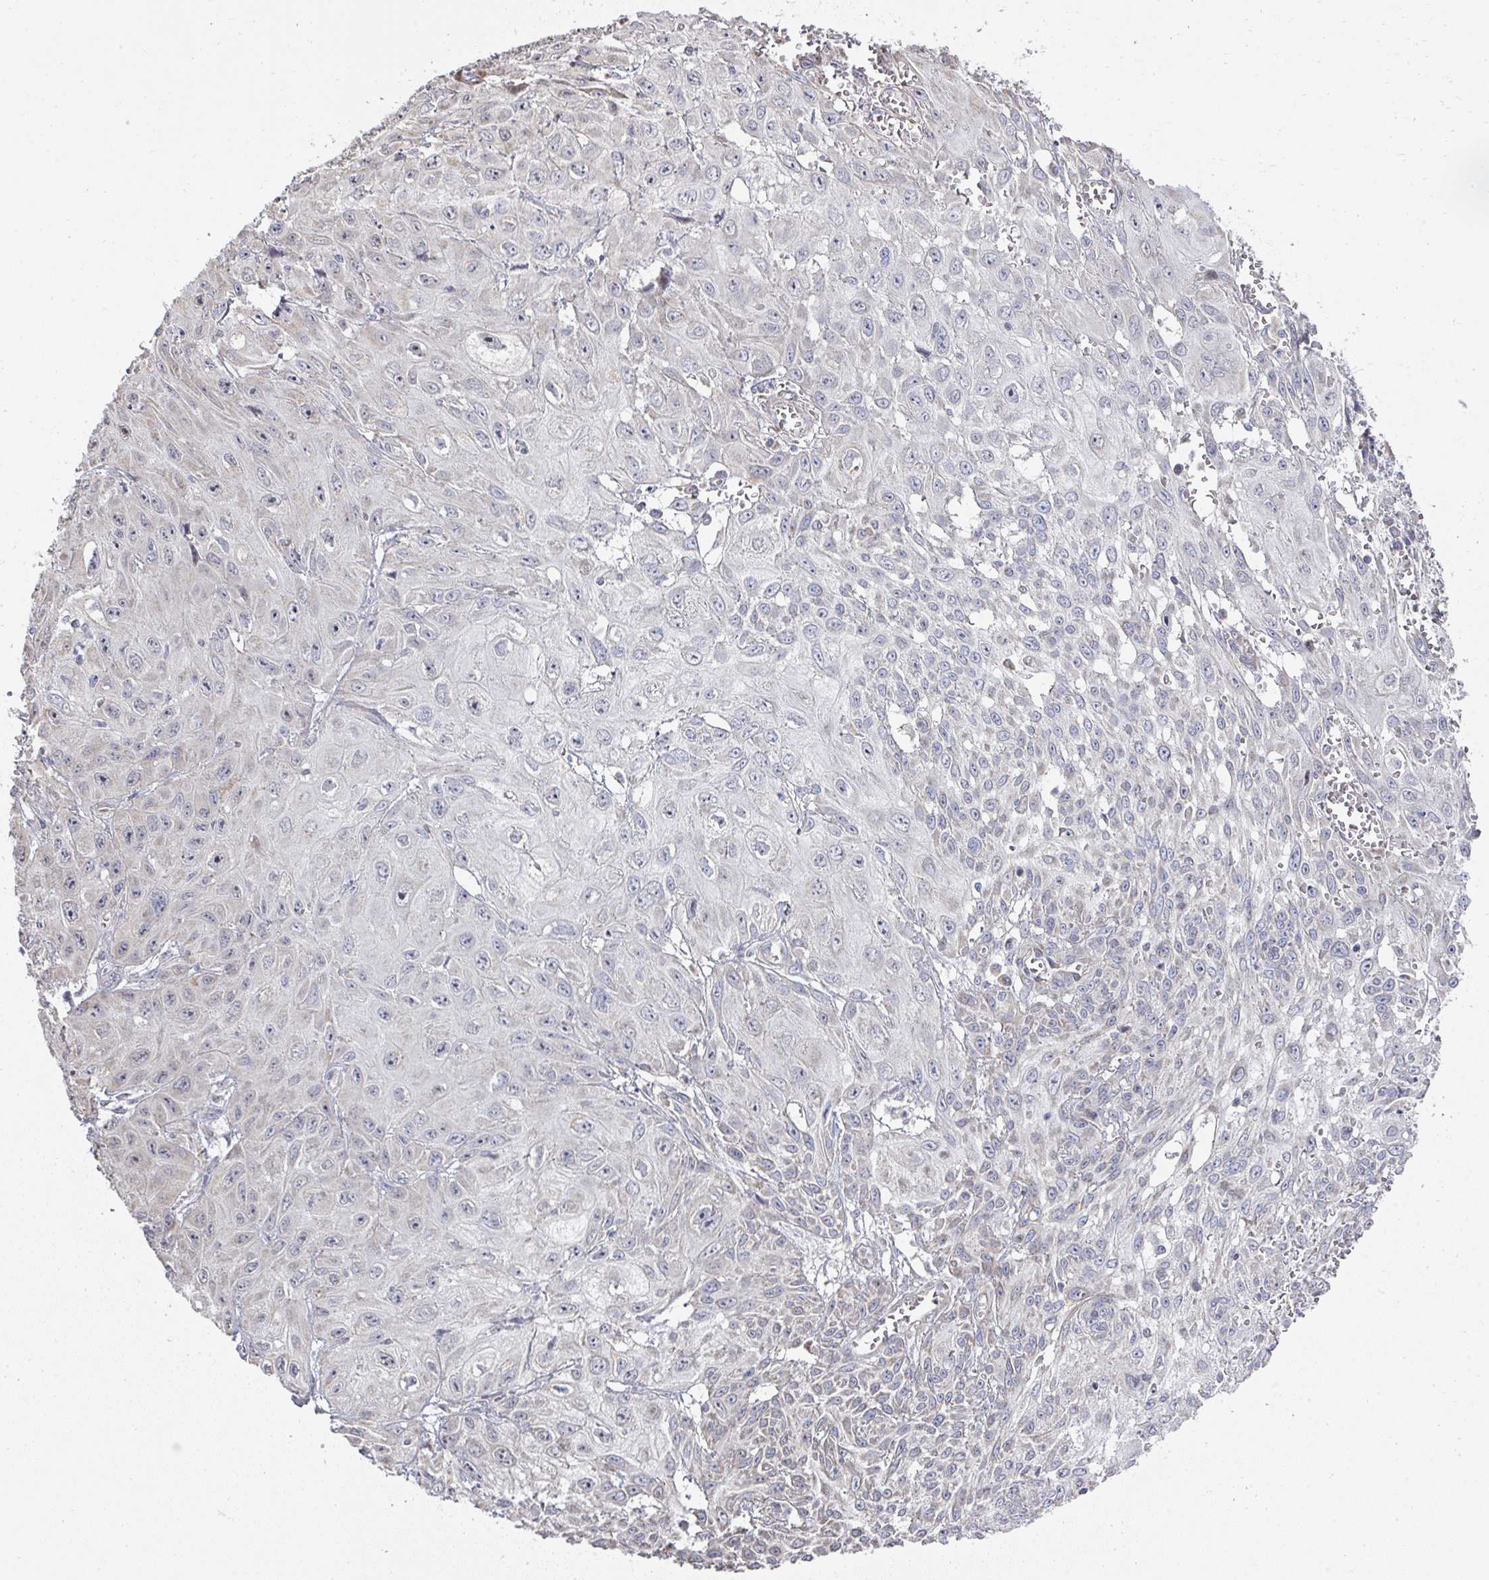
{"staining": {"intensity": "weak", "quantity": "<25%", "location": "cytoplasmic/membranous"}, "tissue": "skin cancer", "cell_type": "Tumor cells", "image_type": "cancer", "snomed": [{"axis": "morphology", "description": "Squamous cell carcinoma, NOS"}, {"axis": "topography", "description": "Skin"}, {"axis": "topography", "description": "Vulva"}], "caption": "Tumor cells show no significant expression in skin cancer. (IHC, brightfield microscopy, high magnification).", "gene": "AGTPBP1", "patient": {"sex": "female", "age": 71}}